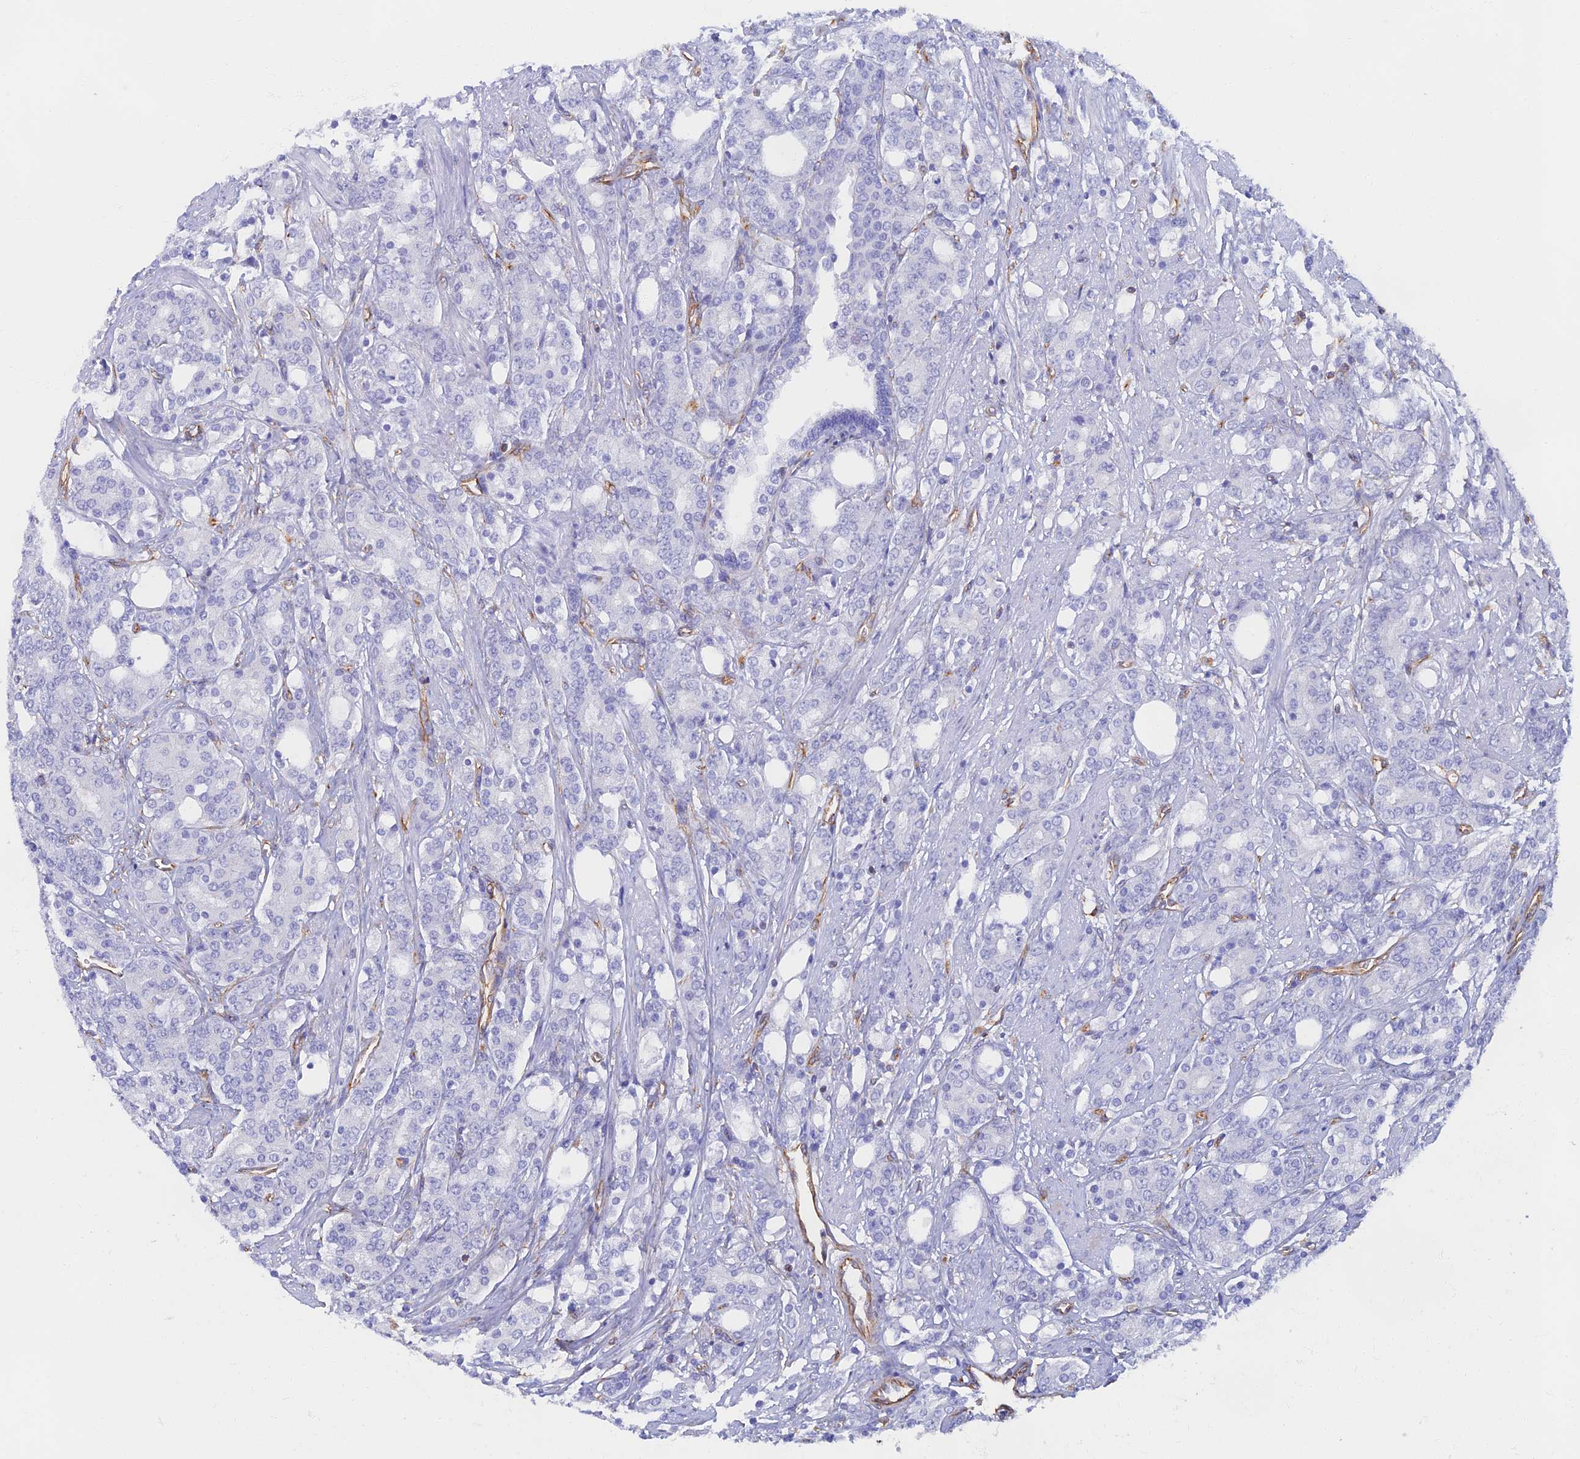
{"staining": {"intensity": "negative", "quantity": "none", "location": "none"}, "tissue": "prostate cancer", "cell_type": "Tumor cells", "image_type": "cancer", "snomed": [{"axis": "morphology", "description": "Adenocarcinoma, High grade"}, {"axis": "topography", "description": "Prostate"}], "caption": "The histopathology image shows no significant staining in tumor cells of prostate cancer.", "gene": "RMC1", "patient": {"sex": "male", "age": 62}}